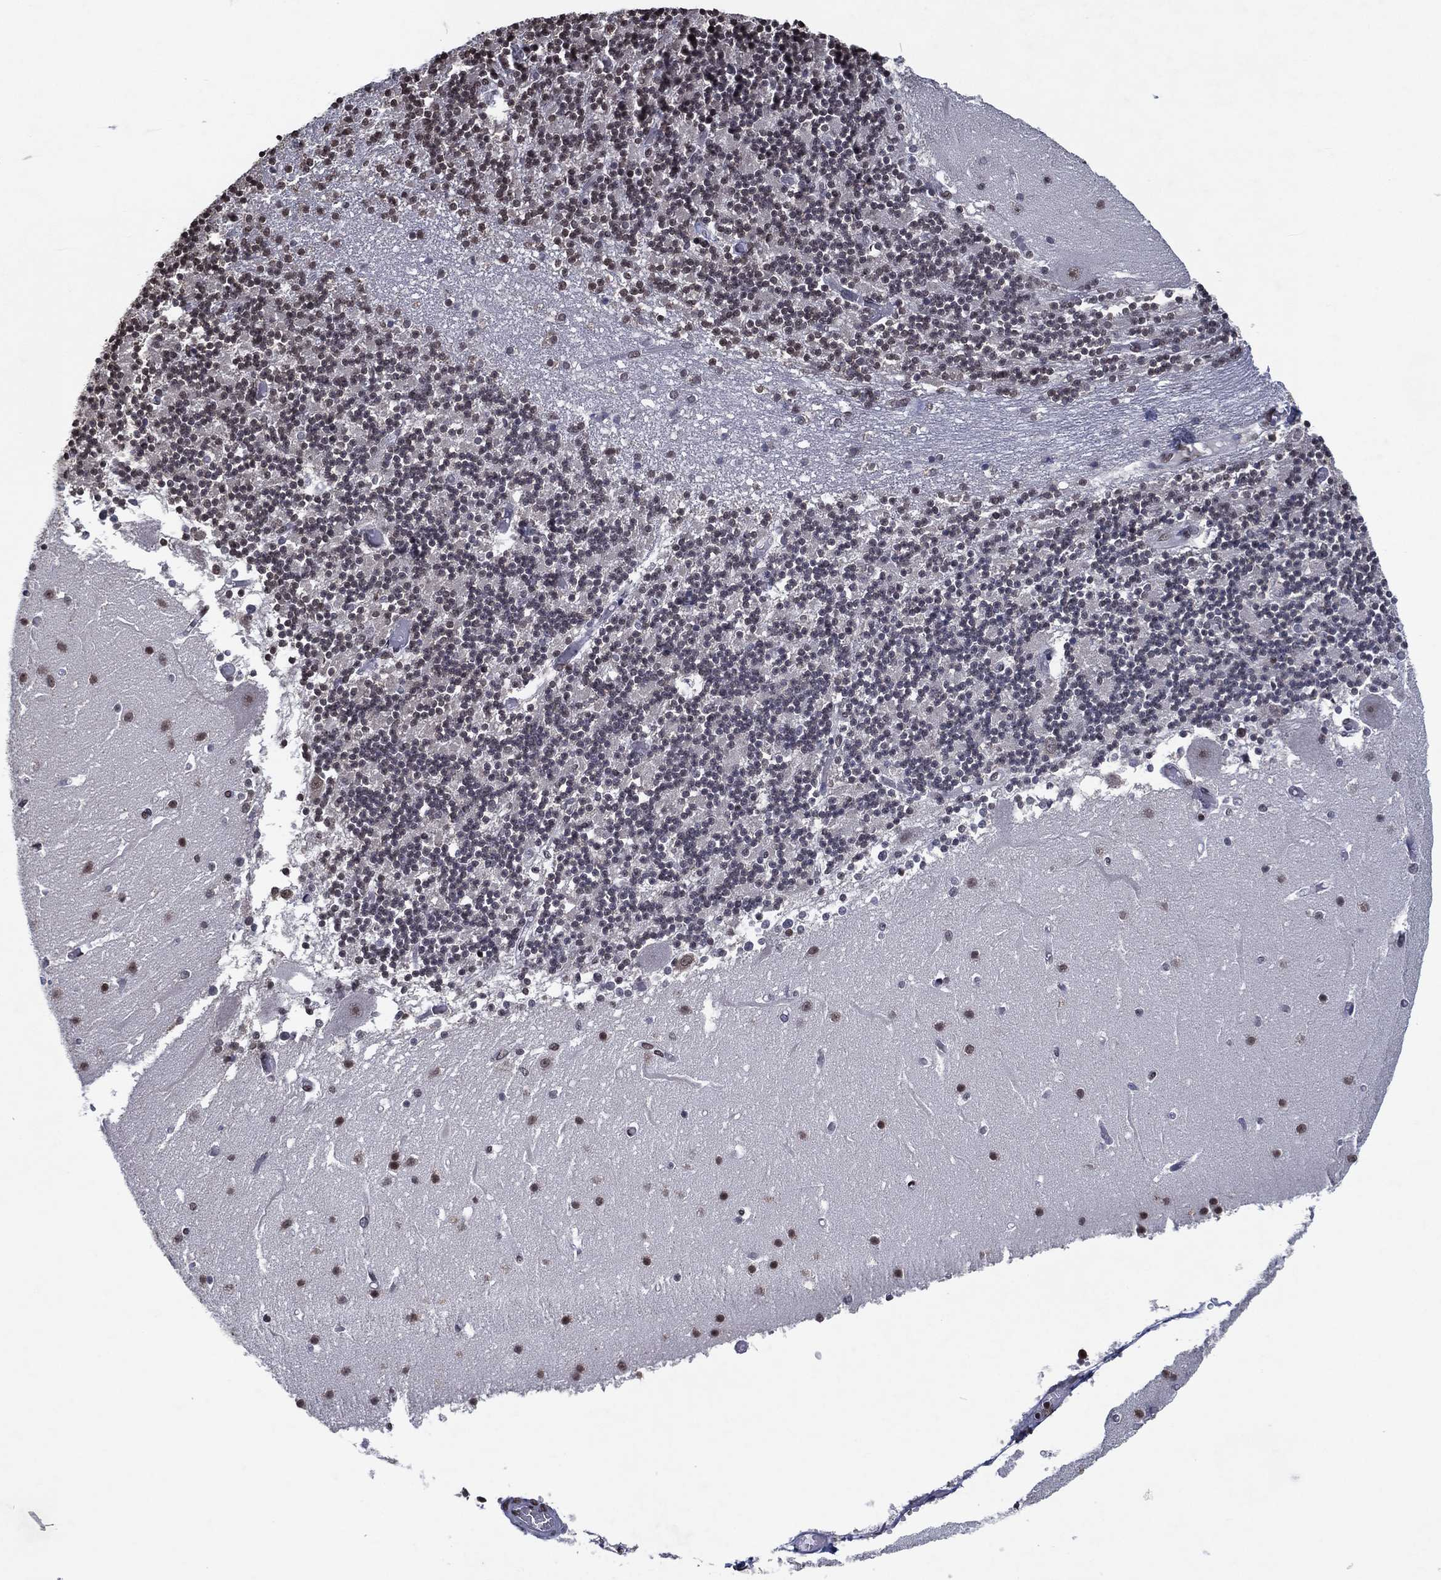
{"staining": {"intensity": "negative", "quantity": "none", "location": "none"}, "tissue": "cerebellum", "cell_type": "Cells in granular layer", "image_type": "normal", "snomed": [{"axis": "morphology", "description": "Normal tissue, NOS"}, {"axis": "topography", "description": "Cerebellum"}], "caption": "This photomicrograph is of unremarkable cerebellum stained with IHC to label a protein in brown with the nuclei are counter-stained blue. There is no expression in cells in granular layer.", "gene": "ZBTB42", "patient": {"sex": "female", "age": 28}}